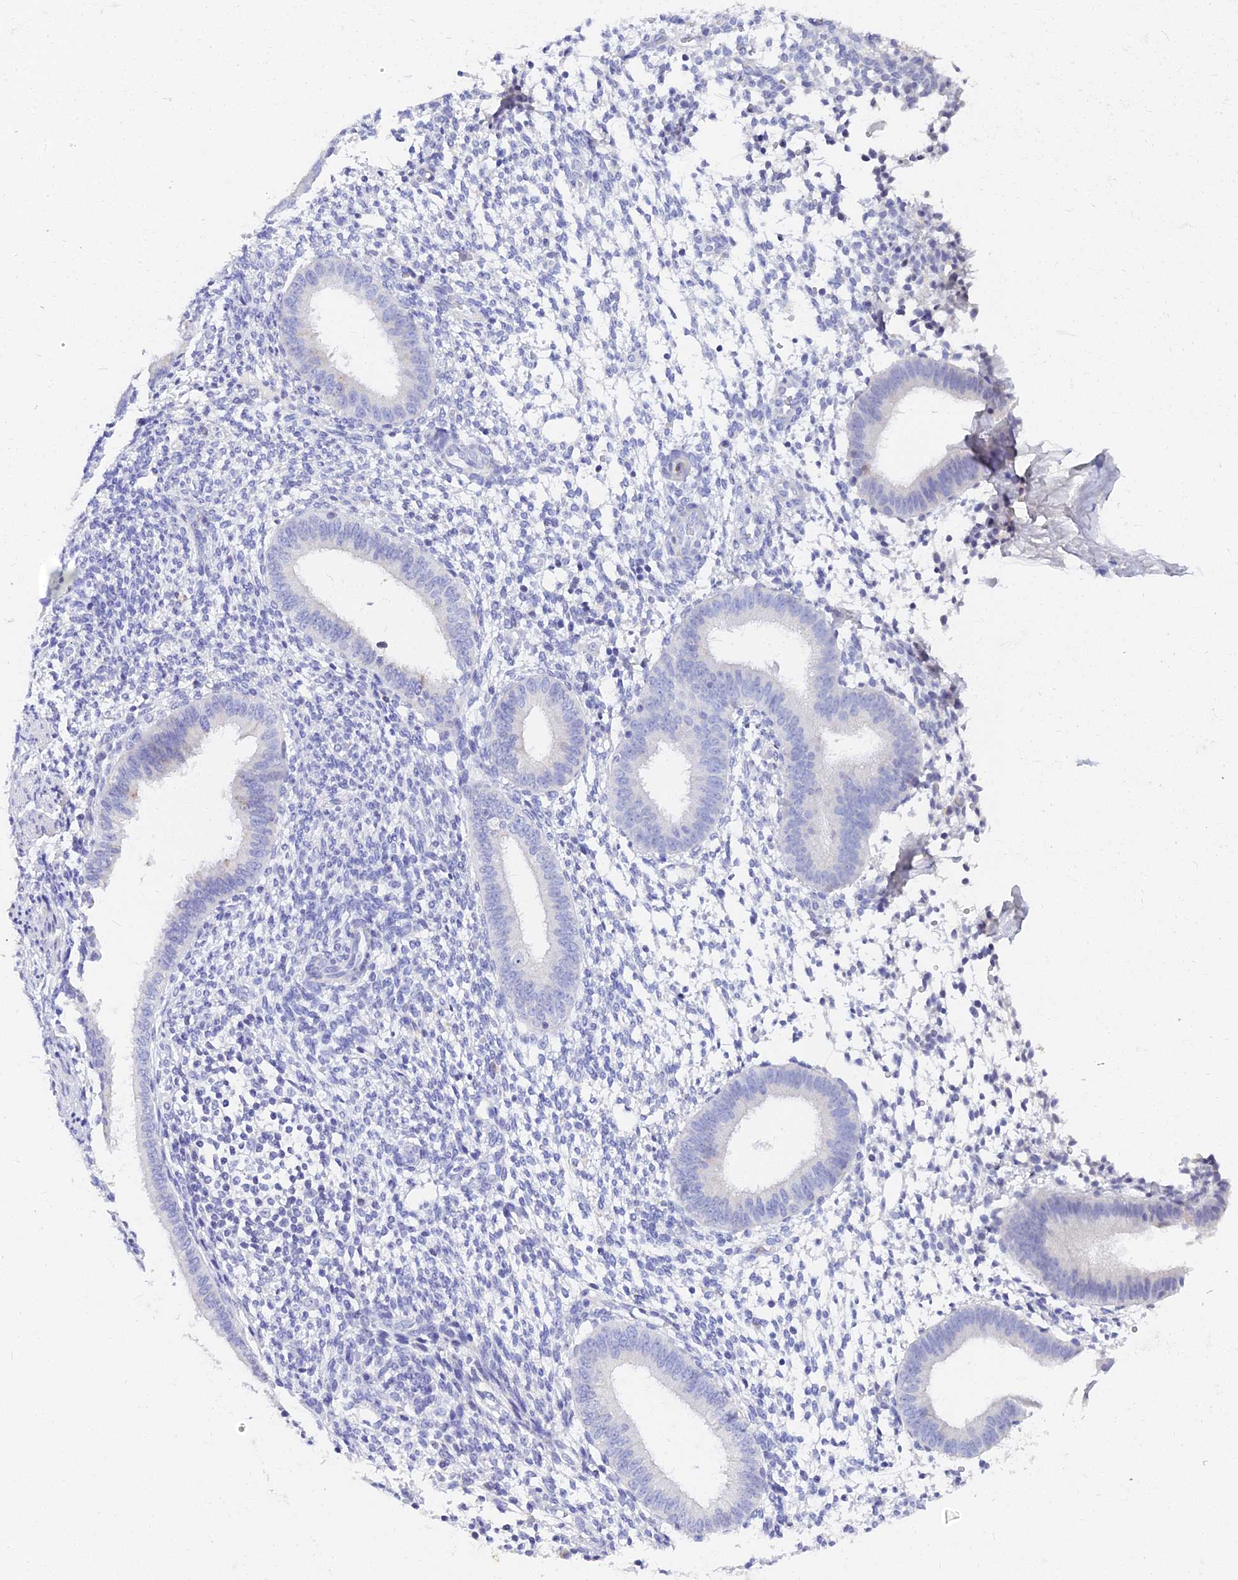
{"staining": {"intensity": "negative", "quantity": "none", "location": "none"}, "tissue": "endometrium", "cell_type": "Cells in endometrial stroma", "image_type": "normal", "snomed": [{"axis": "morphology", "description": "Normal tissue, NOS"}, {"axis": "topography", "description": "Uterus"}, {"axis": "topography", "description": "Endometrium"}], "caption": "Cells in endometrial stroma show no significant expression in benign endometrium. Nuclei are stained in blue.", "gene": "VWC2L", "patient": {"sex": "female", "age": 48}}